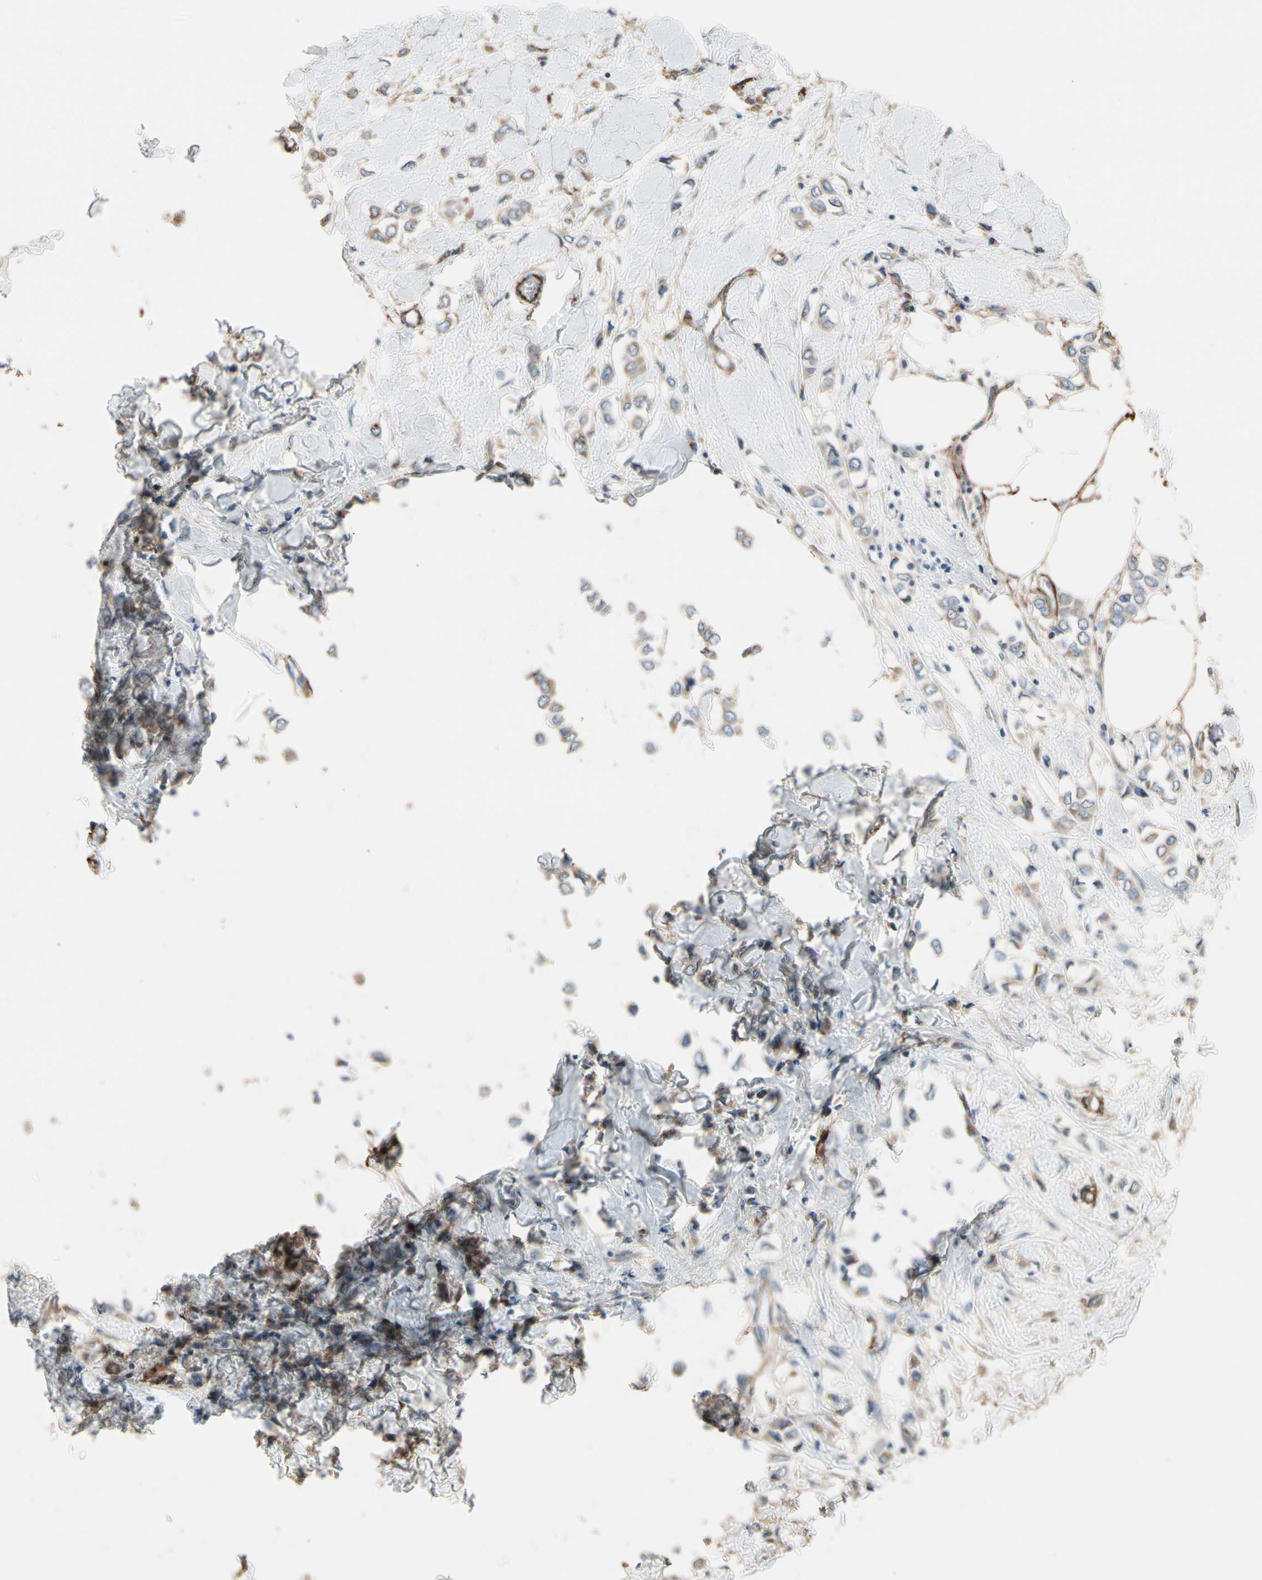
{"staining": {"intensity": "moderate", "quantity": ">75%", "location": "cytoplasmic/membranous"}, "tissue": "breast cancer", "cell_type": "Tumor cells", "image_type": "cancer", "snomed": [{"axis": "morphology", "description": "Lobular carcinoma"}, {"axis": "topography", "description": "Breast"}], "caption": "The image exhibits a brown stain indicating the presence of a protein in the cytoplasmic/membranous of tumor cells in breast cancer (lobular carcinoma).", "gene": "SUSD2", "patient": {"sex": "female", "age": 51}}